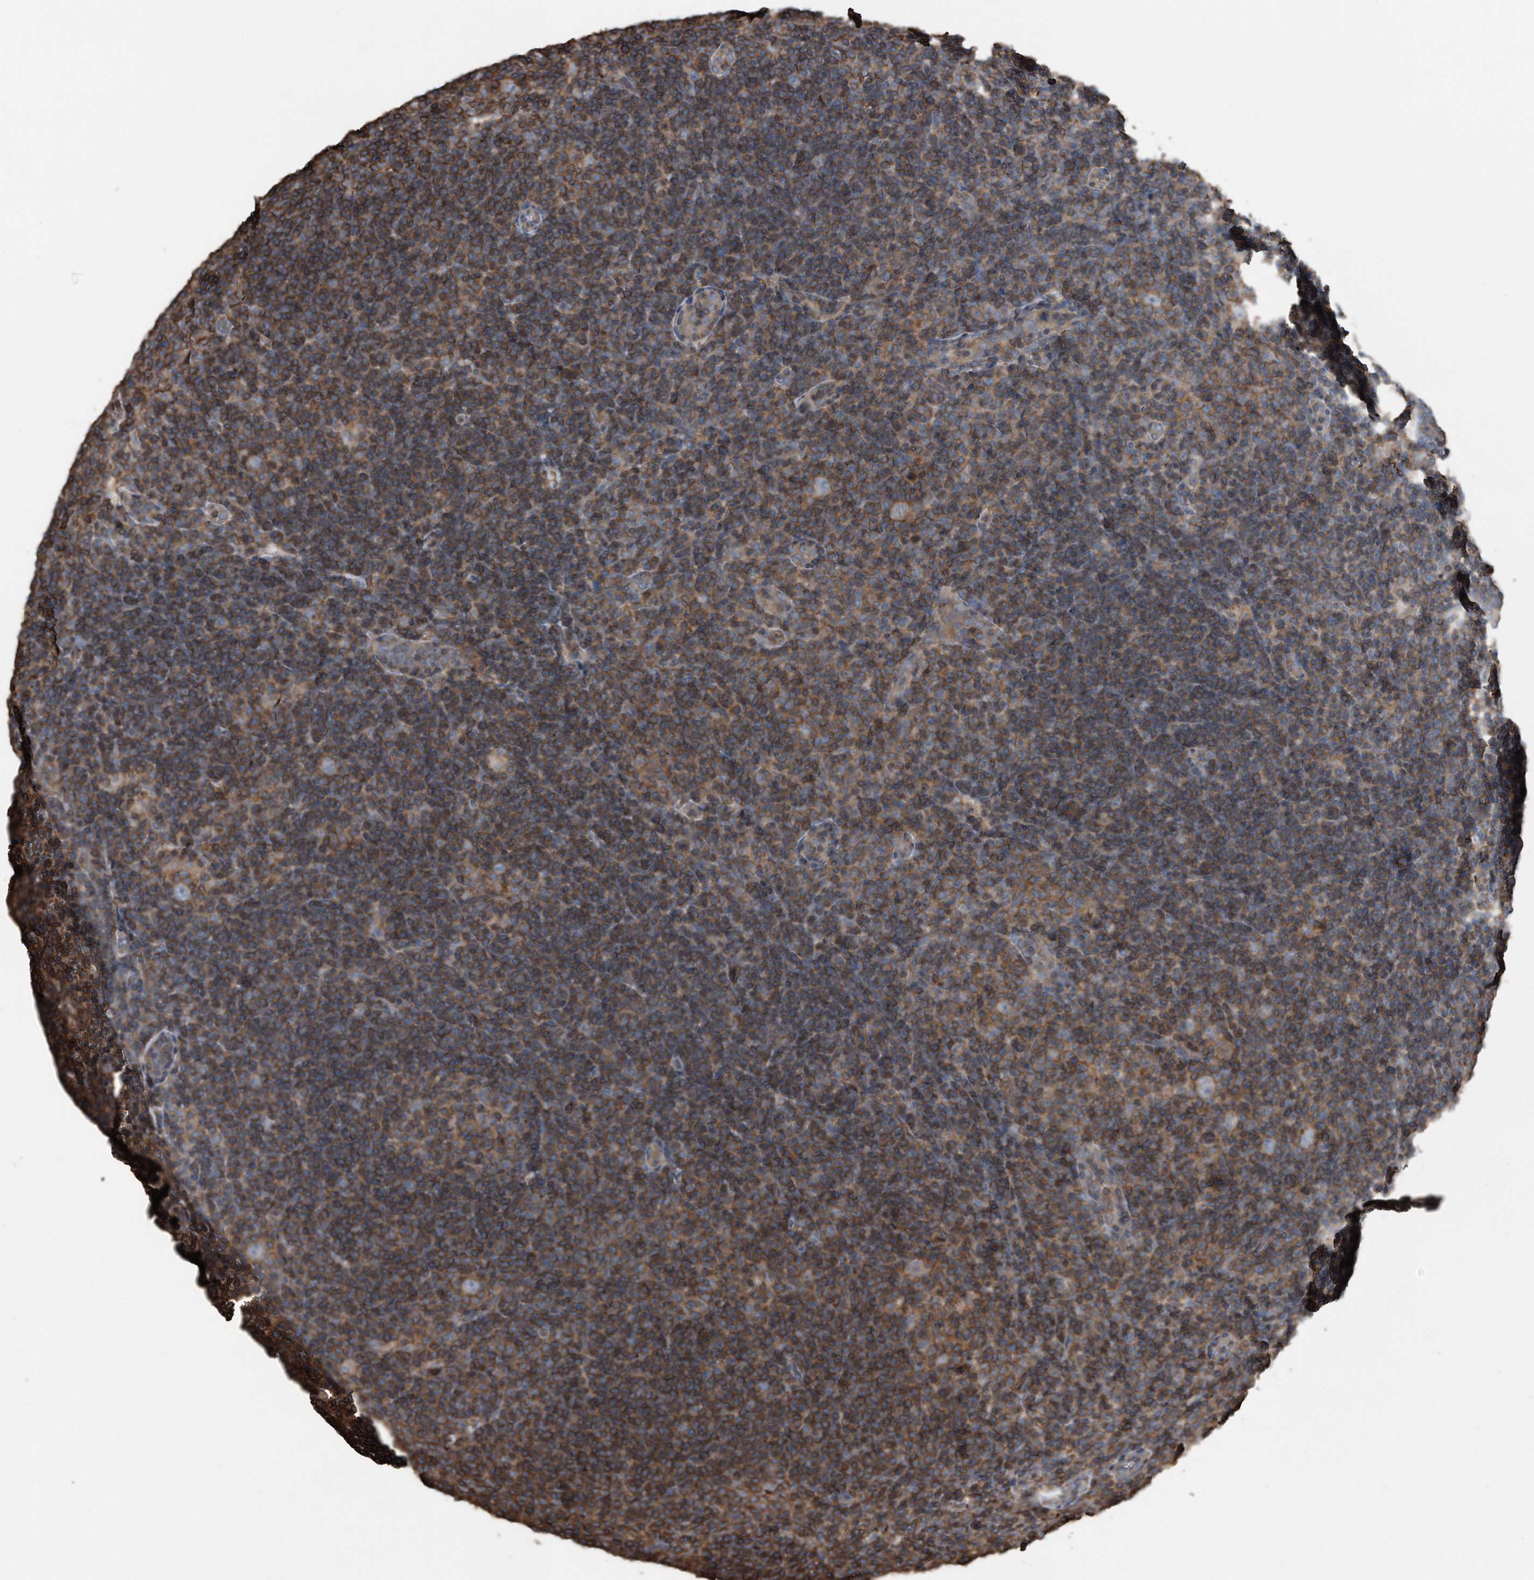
{"staining": {"intensity": "negative", "quantity": "none", "location": "none"}, "tissue": "lymphoma", "cell_type": "Tumor cells", "image_type": "cancer", "snomed": [{"axis": "morphology", "description": "Hodgkin's disease, NOS"}, {"axis": "topography", "description": "Lymph node"}], "caption": "Immunohistochemistry (IHC) photomicrograph of neoplastic tissue: human lymphoma stained with DAB displays no significant protein expression in tumor cells. Brightfield microscopy of immunohistochemistry (IHC) stained with DAB (3,3'-diaminobenzidine) (brown) and hematoxylin (blue), captured at high magnification.", "gene": "RSPO3", "patient": {"sex": "female", "age": 57}}